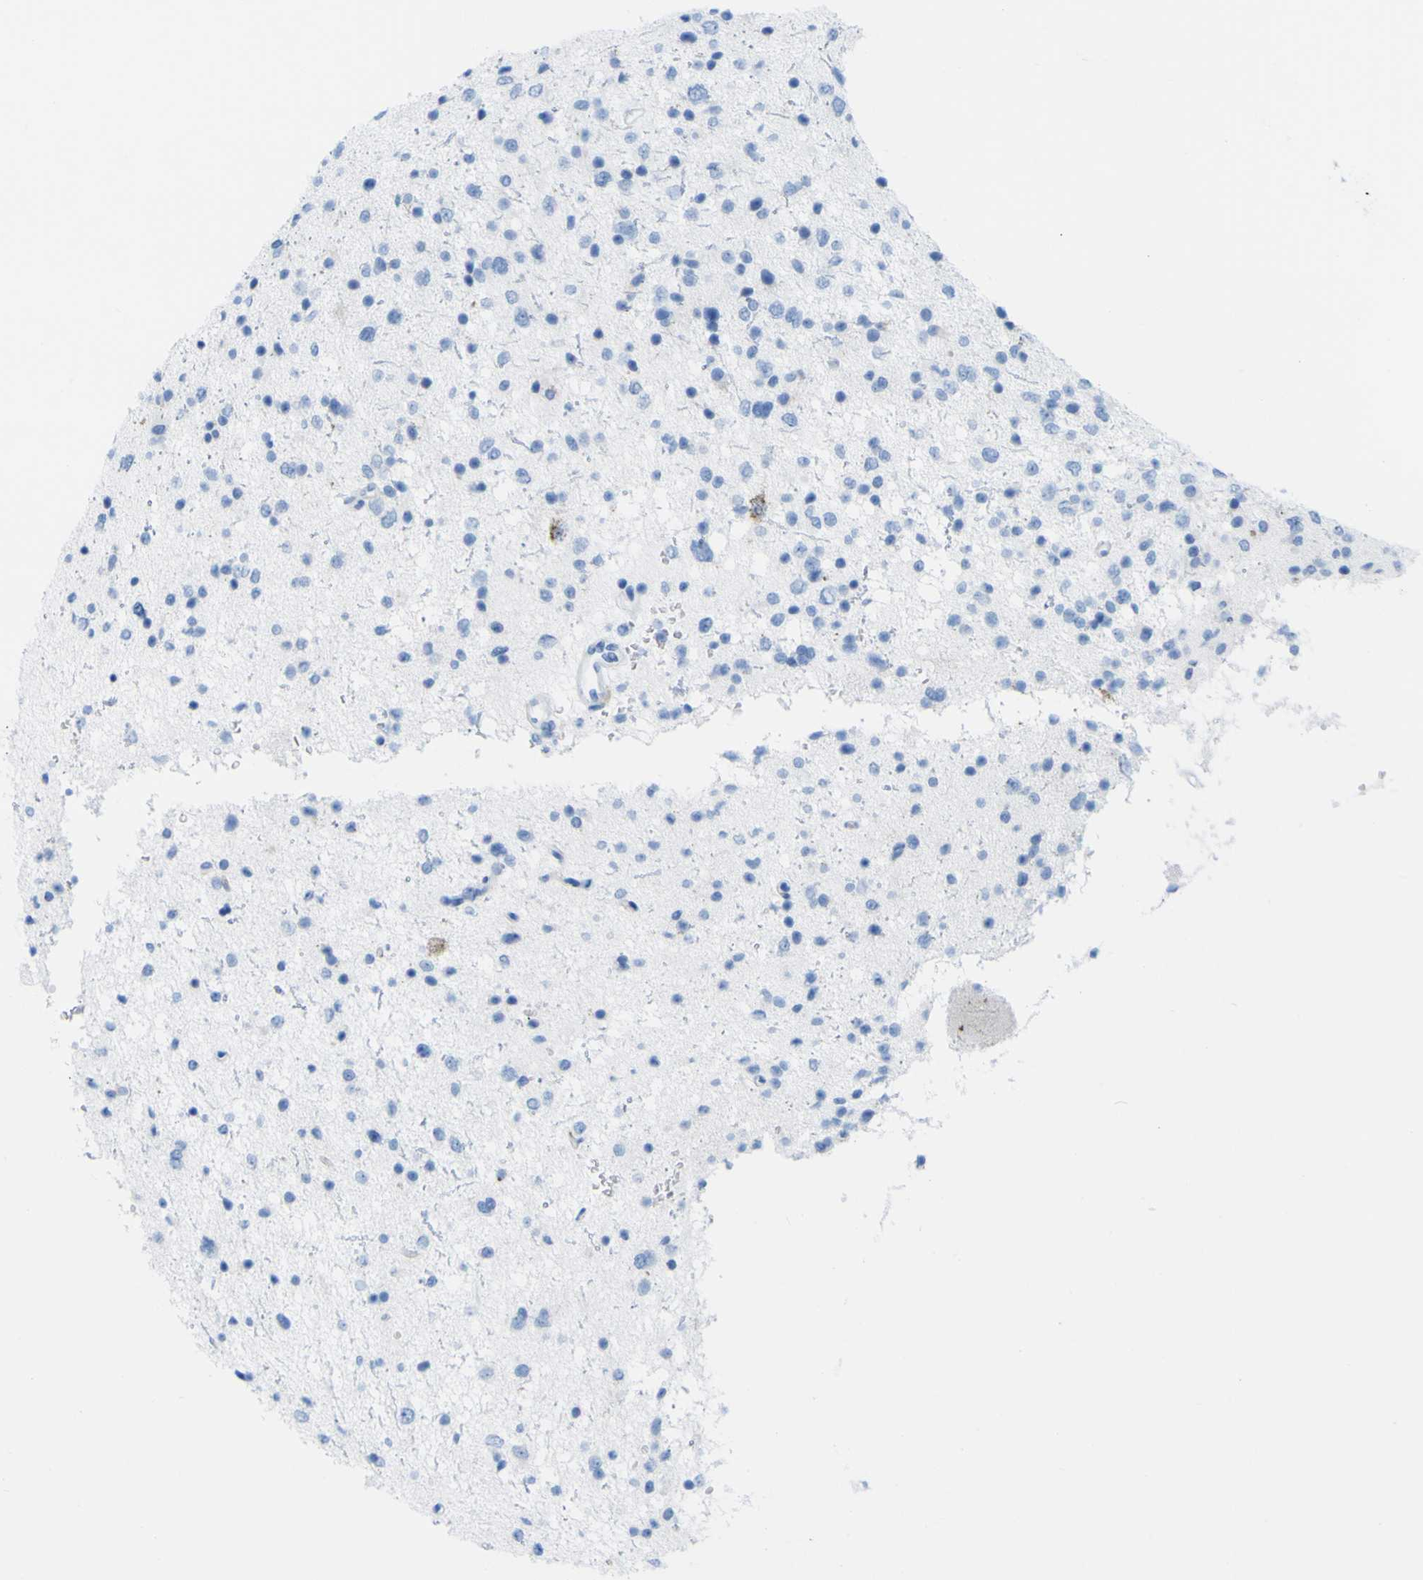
{"staining": {"intensity": "negative", "quantity": "none", "location": "none"}, "tissue": "glioma", "cell_type": "Tumor cells", "image_type": "cancer", "snomed": [{"axis": "morphology", "description": "Glioma, malignant, Low grade"}, {"axis": "topography", "description": "Brain"}], "caption": "Tumor cells show no significant staining in glioma.", "gene": "PLD3", "patient": {"sex": "female", "age": 37}}